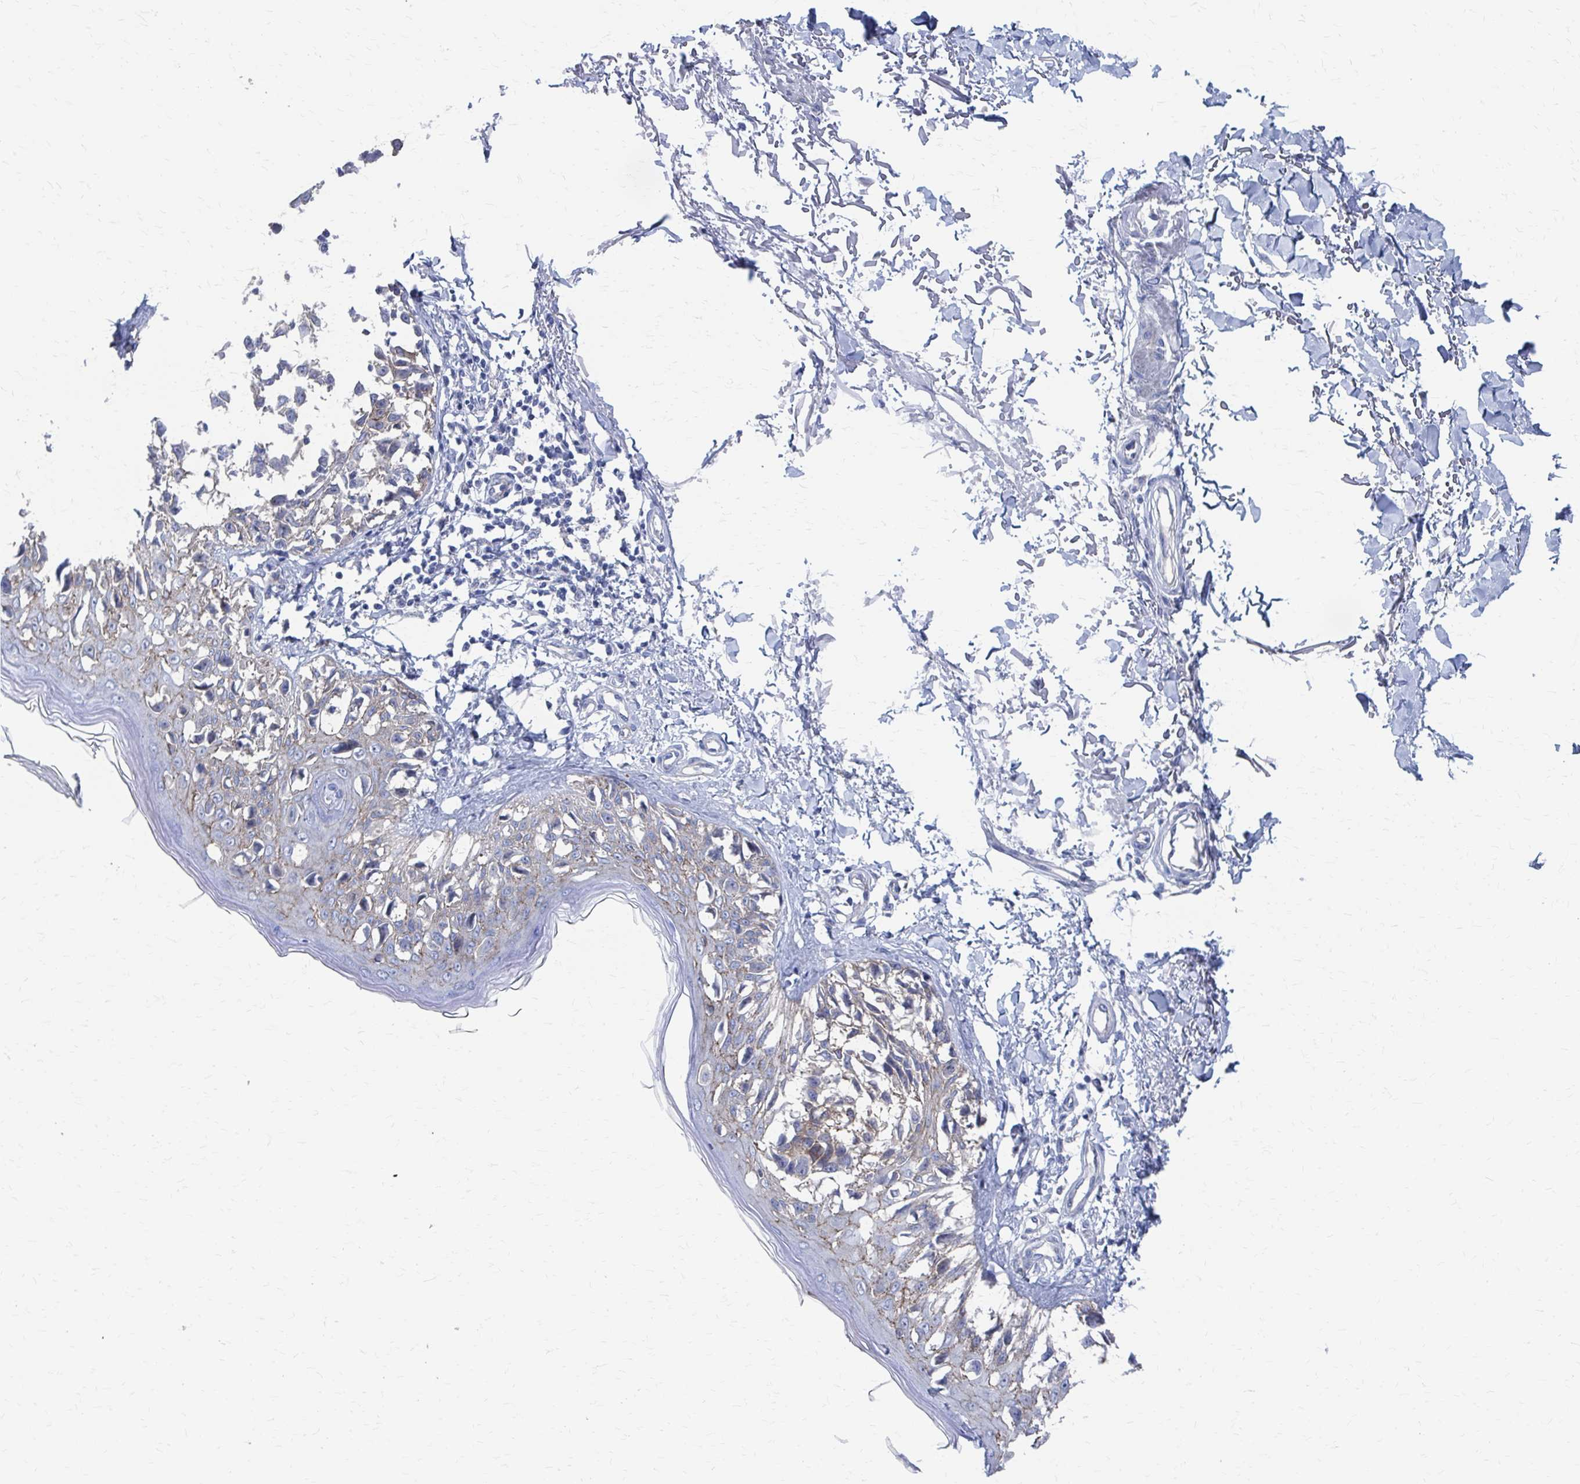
{"staining": {"intensity": "negative", "quantity": "none", "location": "none"}, "tissue": "melanoma", "cell_type": "Tumor cells", "image_type": "cancer", "snomed": [{"axis": "morphology", "description": "Malignant melanoma, NOS"}, {"axis": "topography", "description": "Skin"}], "caption": "Tumor cells are negative for brown protein staining in malignant melanoma.", "gene": "PLEKHG7", "patient": {"sex": "male", "age": 73}}